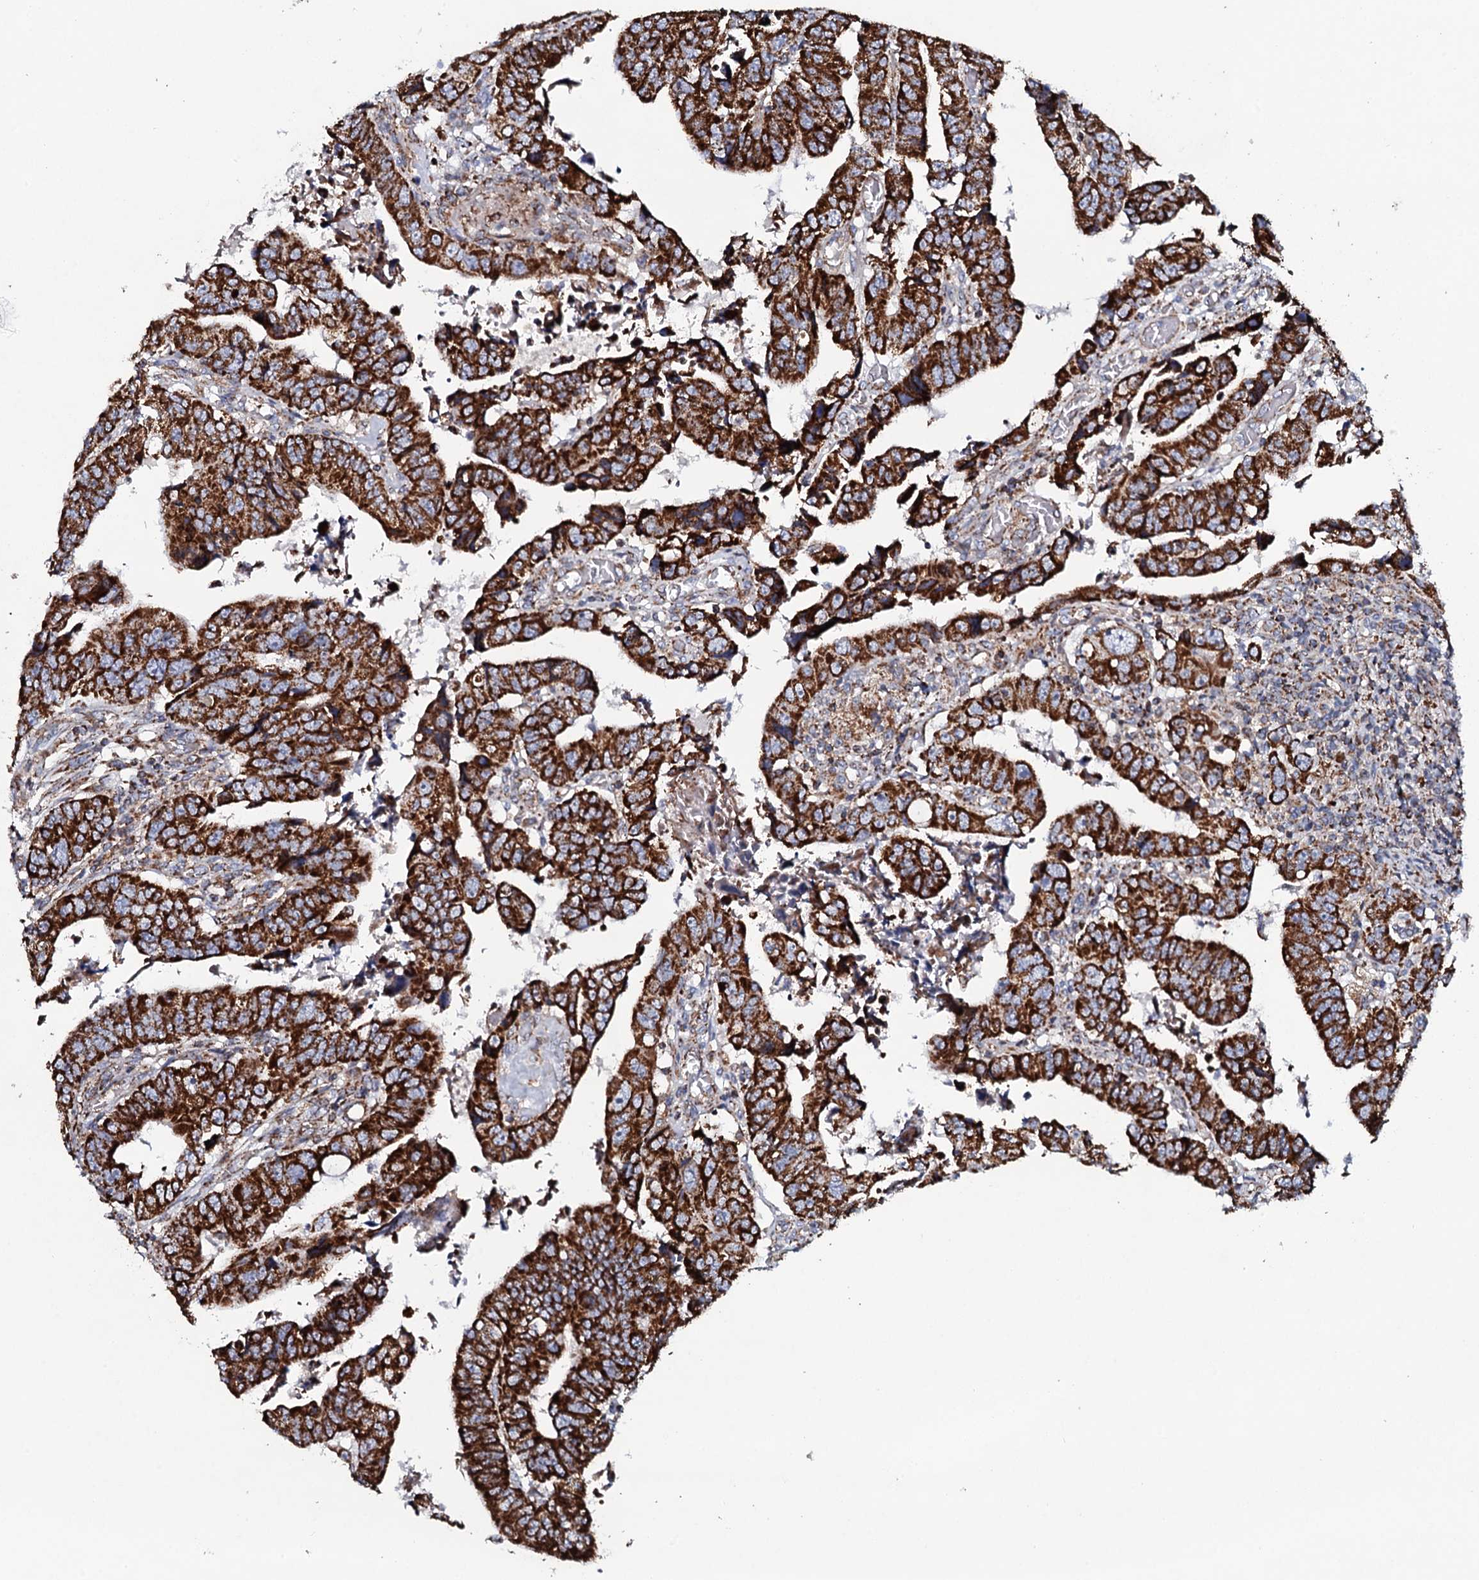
{"staining": {"intensity": "strong", "quantity": ">75%", "location": "cytoplasmic/membranous"}, "tissue": "colorectal cancer", "cell_type": "Tumor cells", "image_type": "cancer", "snomed": [{"axis": "morphology", "description": "Normal tissue, NOS"}, {"axis": "morphology", "description": "Adenocarcinoma, NOS"}, {"axis": "topography", "description": "Rectum"}], "caption": "DAB (3,3'-diaminobenzidine) immunohistochemical staining of human adenocarcinoma (colorectal) exhibits strong cytoplasmic/membranous protein staining in about >75% of tumor cells.", "gene": "EVC2", "patient": {"sex": "female", "age": 65}}